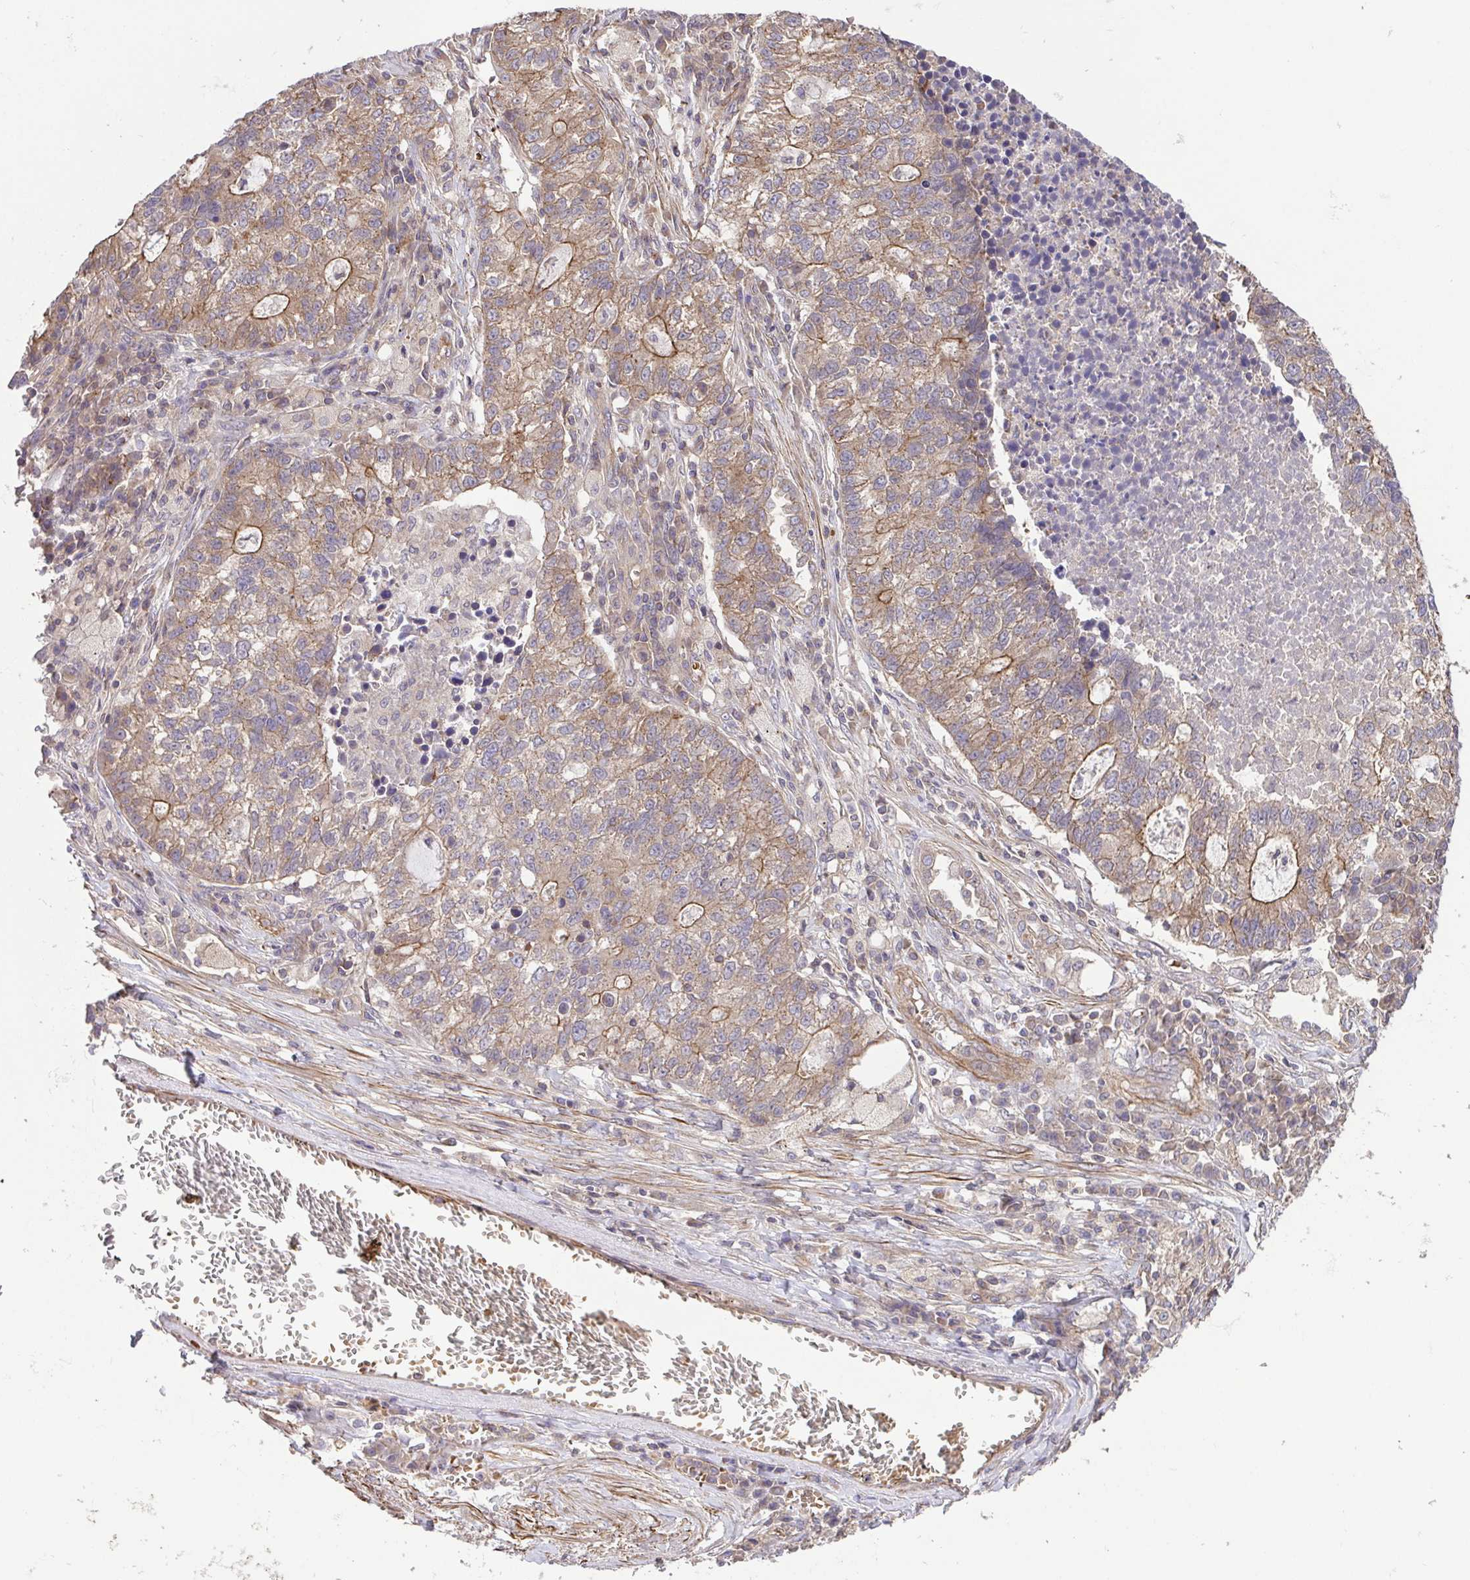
{"staining": {"intensity": "weak", "quantity": "<25%", "location": "cytoplasmic/membranous"}, "tissue": "lung cancer", "cell_type": "Tumor cells", "image_type": "cancer", "snomed": [{"axis": "morphology", "description": "Adenocarcinoma, NOS"}, {"axis": "topography", "description": "Lung"}], "caption": "The photomicrograph demonstrates no staining of tumor cells in lung cancer (adenocarcinoma).", "gene": "IDE", "patient": {"sex": "male", "age": 57}}